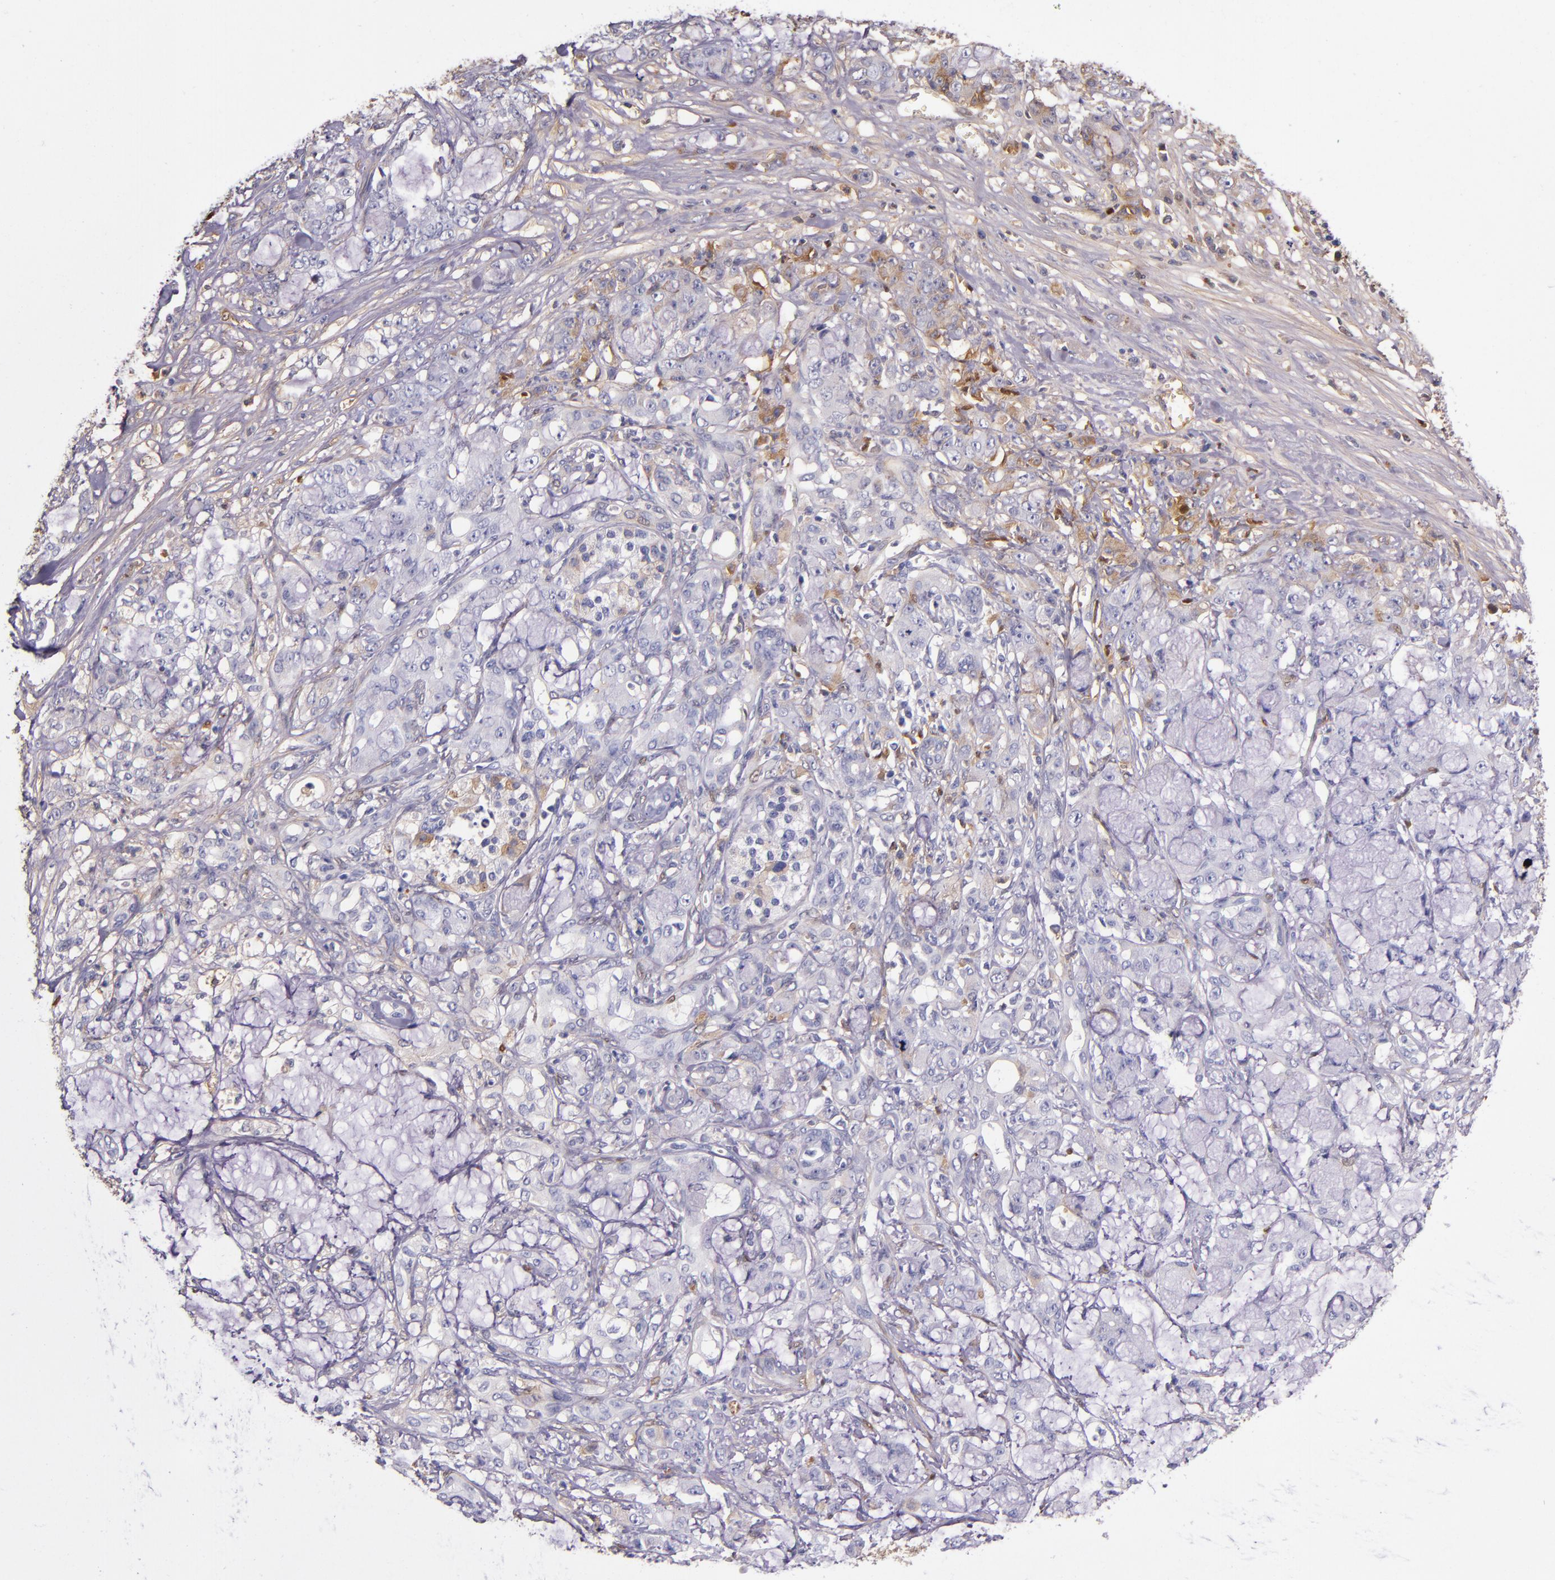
{"staining": {"intensity": "weak", "quantity": "25%-75%", "location": "cytoplasmic/membranous"}, "tissue": "pancreatic cancer", "cell_type": "Tumor cells", "image_type": "cancer", "snomed": [{"axis": "morphology", "description": "Adenocarcinoma, NOS"}, {"axis": "topography", "description": "Pancreas"}], "caption": "DAB (3,3'-diaminobenzidine) immunohistochemical staining of pancreatic adenocarcinoma exhibits weak cytoplasmic/membranous protein positivity in about 25%-75% of tumor cells. (DAB (3,3'-diaminobenzidine) = brown stain, brightfield microscopy at high magnification).", "gene": "CLEC3B", "patient": {"sex": "female", "age": 73}}